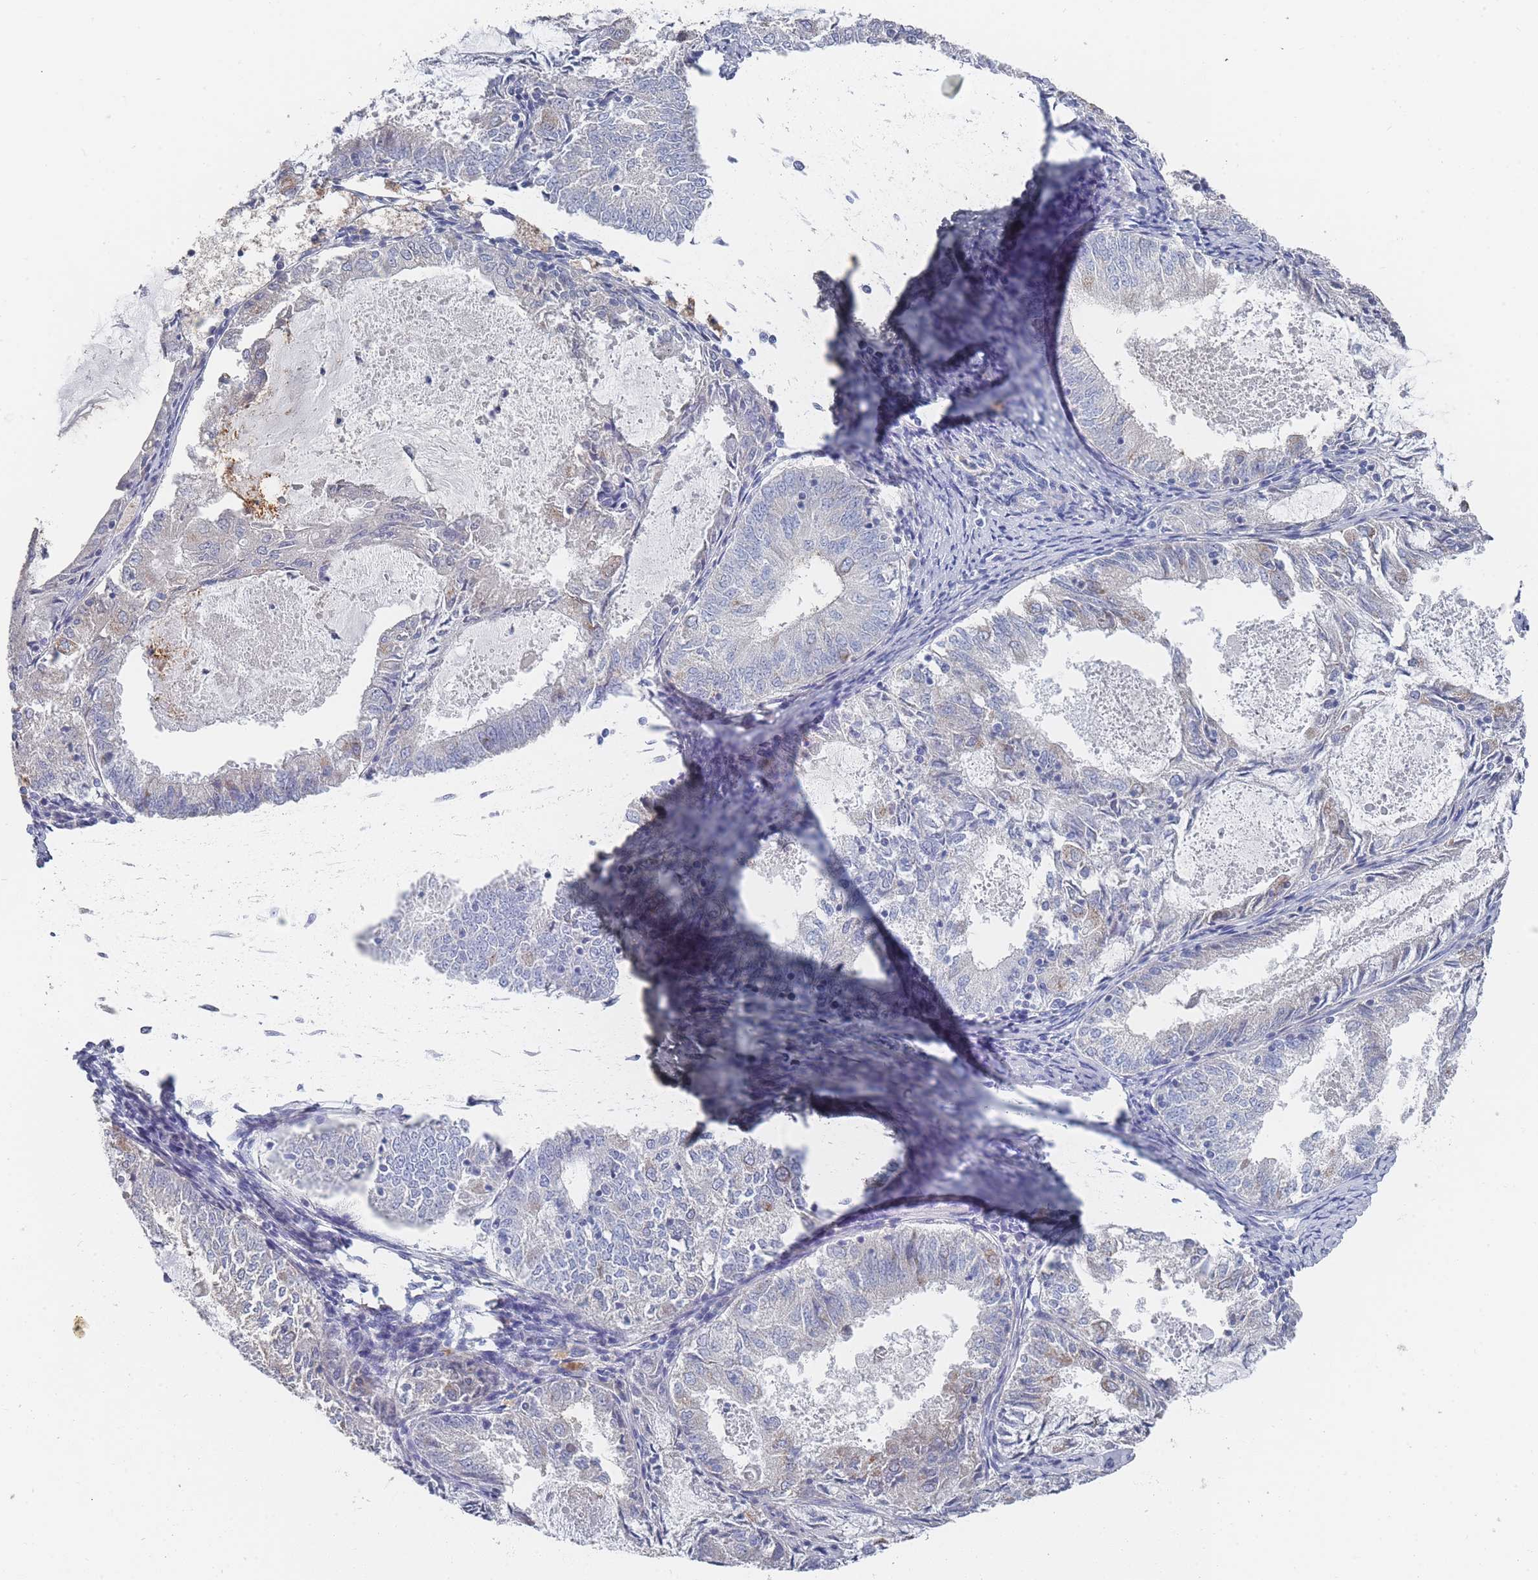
{"staining": {"intensity": "negative", "quantity": "none", "location": "none"}, "tissue": "endometrial cancer", "cell_type": "Tumor cells", "image_type": "cancer", "snomed": [{"axis": "morphology", "description": "Adenocarcinoma, NOS"}, {"axis": "topography", "description": "Endometrium"}], "caption": "Immunohistochemistry photomicrograph of human adenocarcinoma (endometrial) stained for a protein (brown), which displays no positivity in tumor cells. (Brightfield microscopy of DAB IHC at high magnification).", "gene": "ACAD11", "patient": {"sex": "female", "age": 57}}